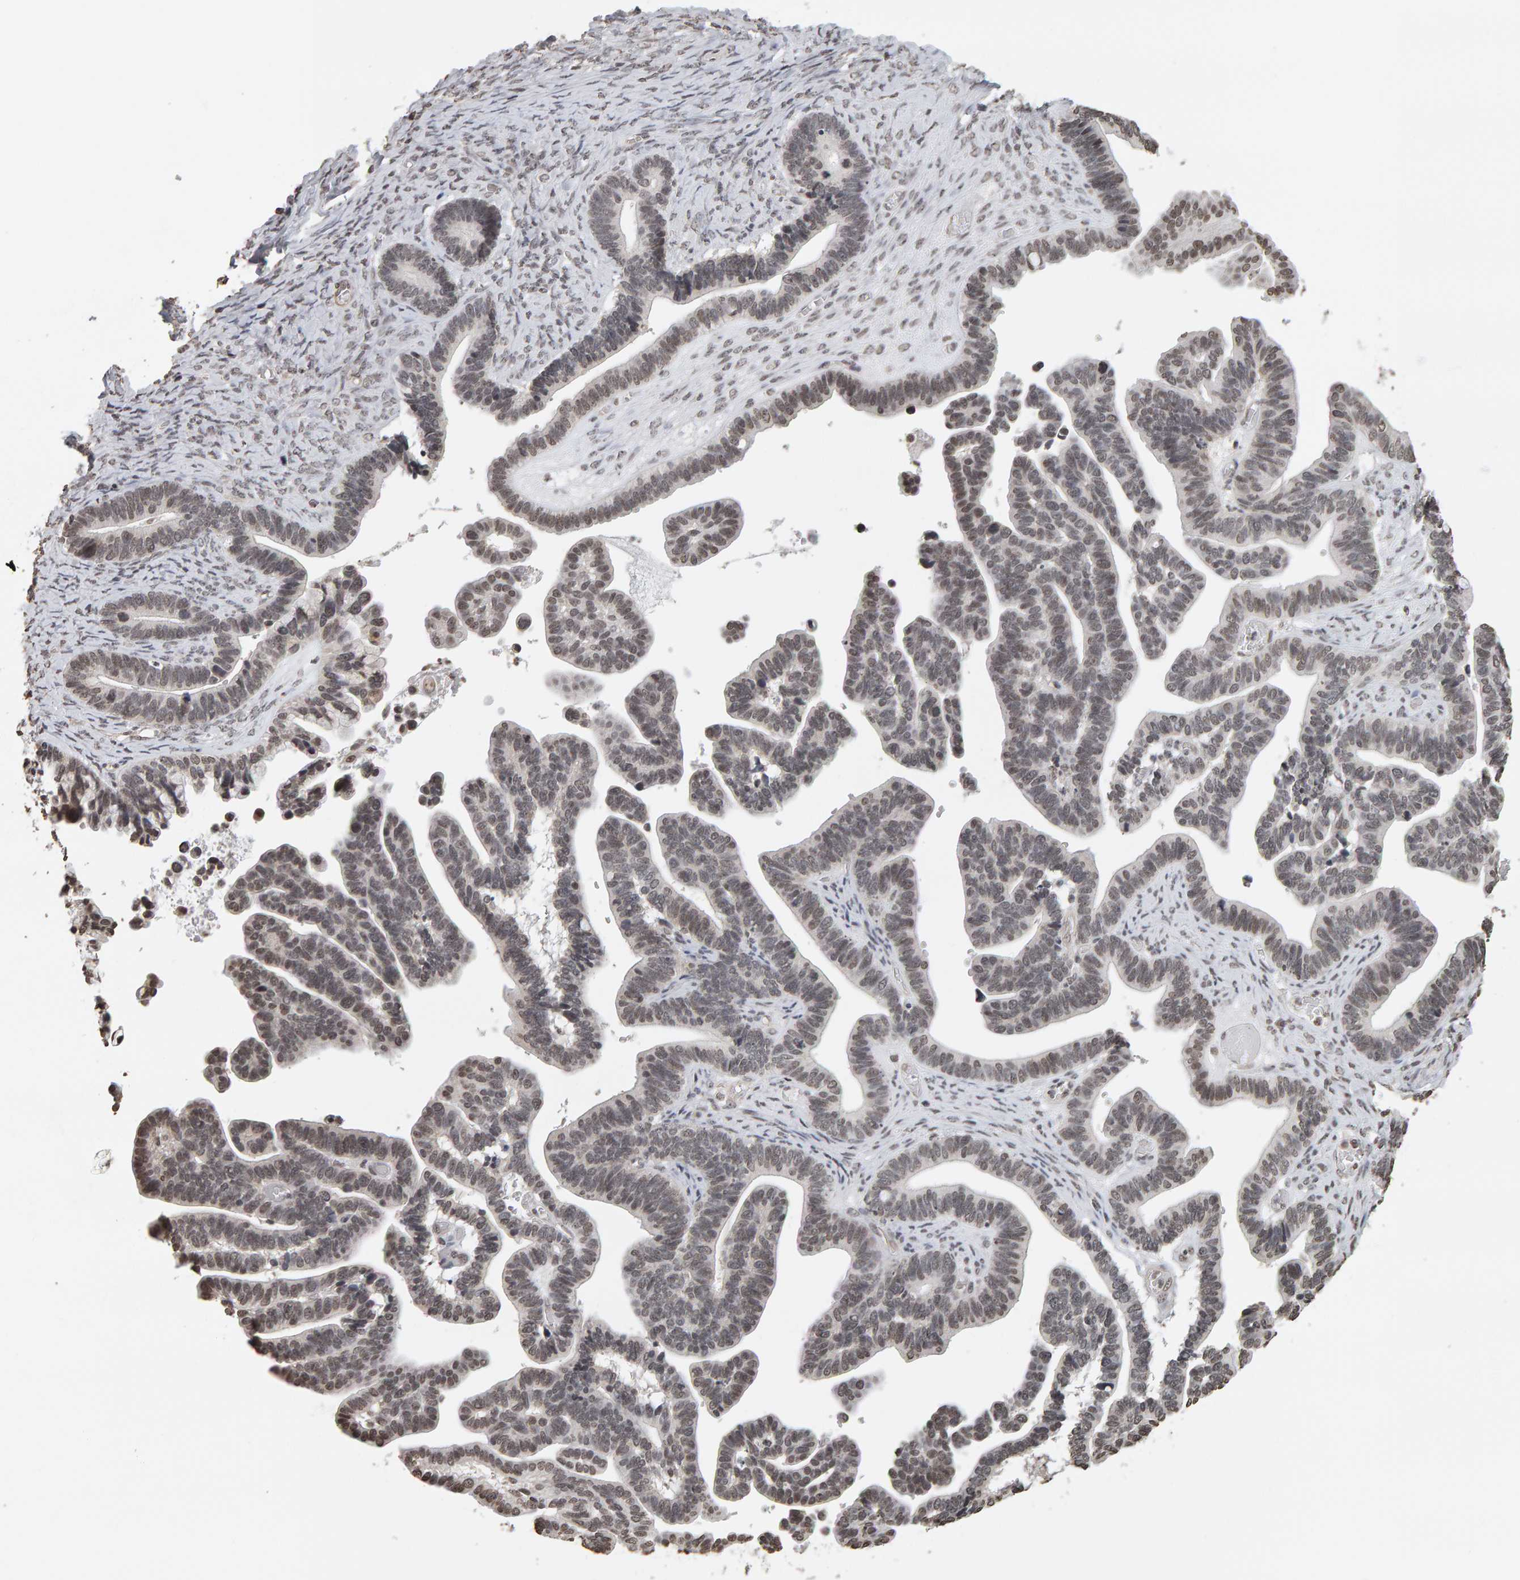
{"staining": {"intensity": "moderate", "quantity": "<25%", "location": "nuclear"}, "tissue": "ovarian cancer", "cell_type": "Tumor cells", "image_type": "cancer", "snomed": [{"axis": "morphology", "description": "Cystadenocarcinoma, serous, NOS"}, {"axis": "topography", "description": "Ovary"}], "caption": "Moderate nuclear expression is seen in approximately <25% of tumor cells in serous cystadenocarcinoma (ovarian).", "gene": "AFF4", "patient": {"sex": "female", "age": 56}}